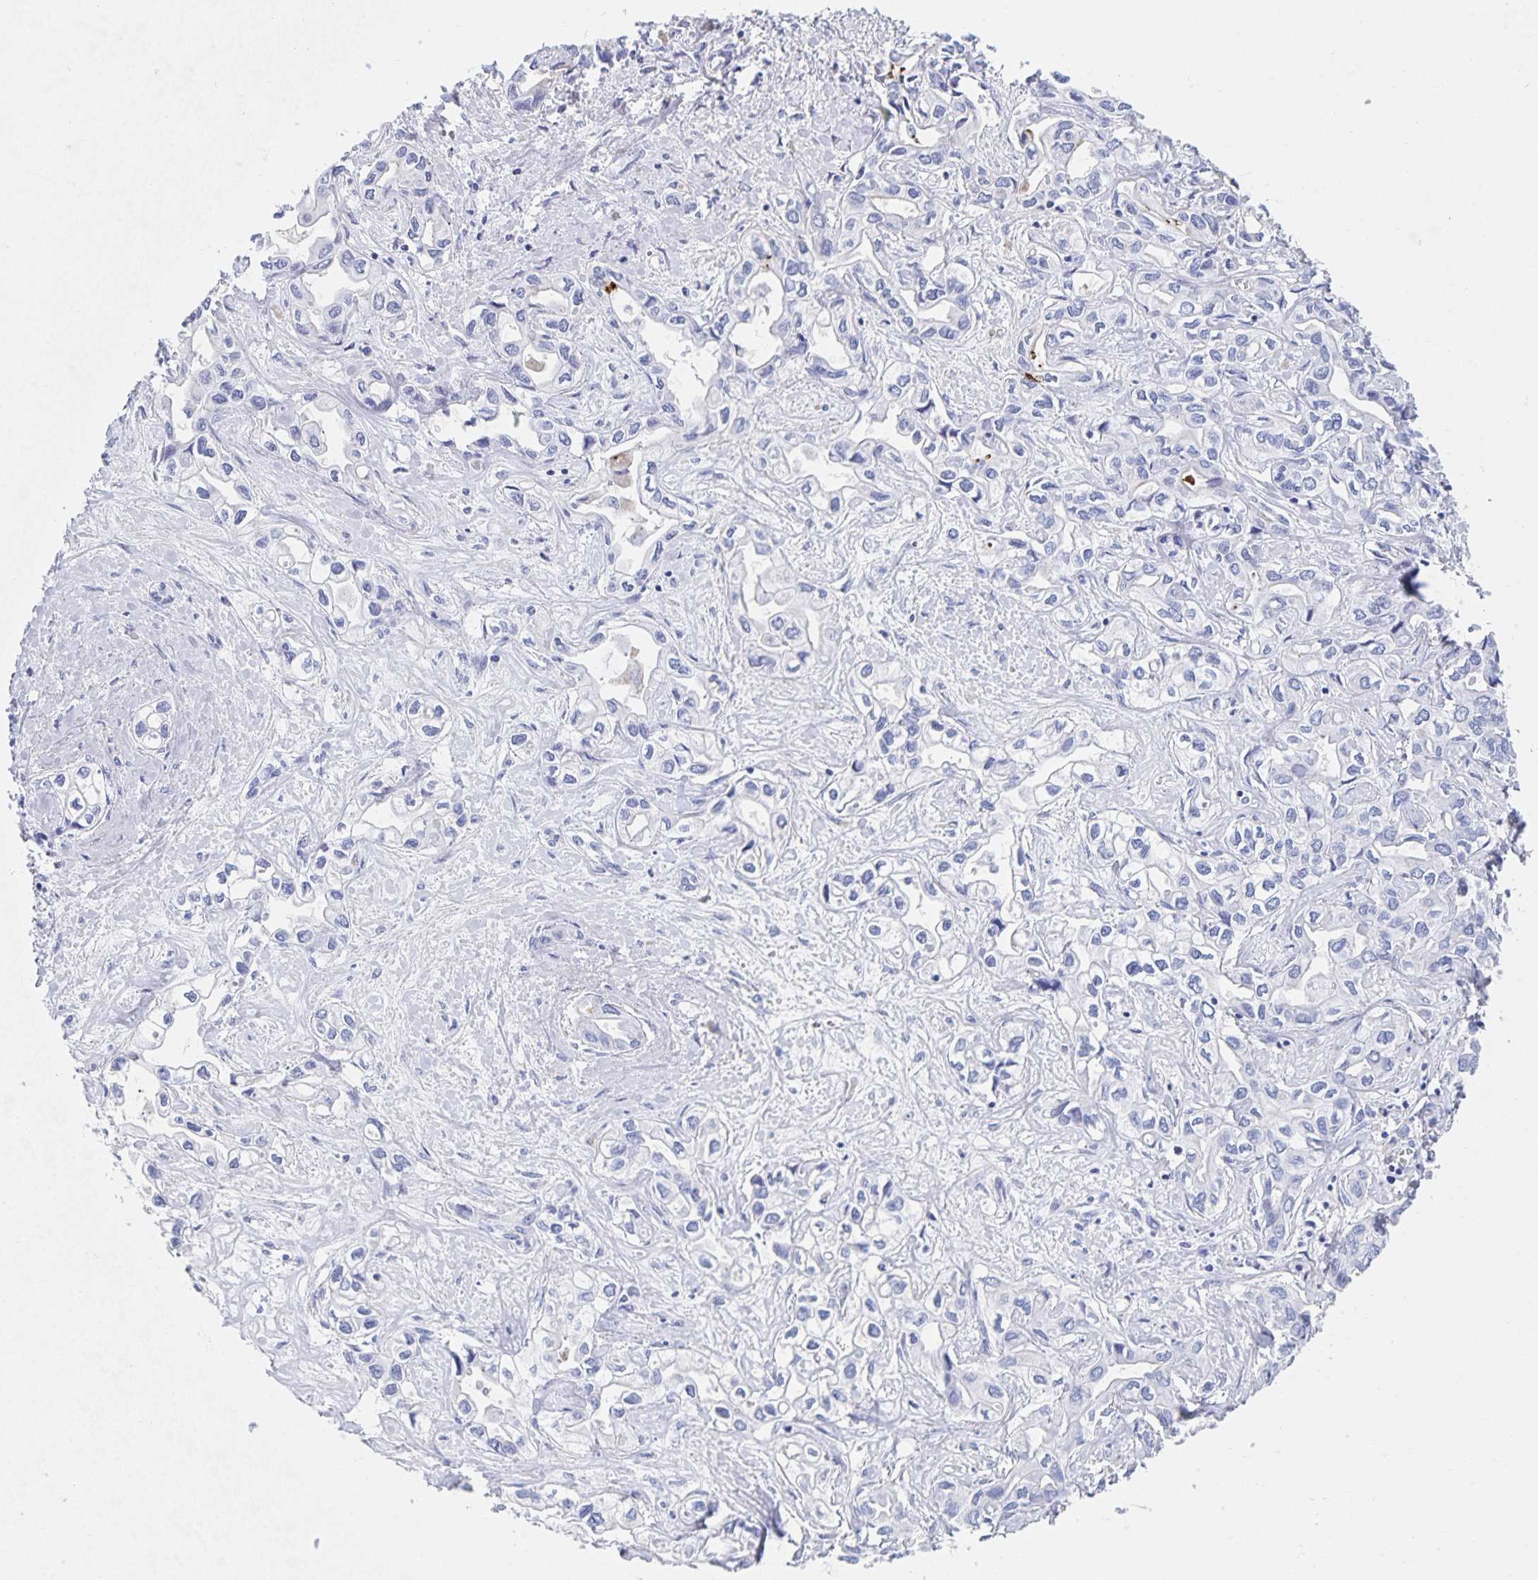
{"staining": {"intensity": "negative", "quantity": "none", "location": "none"}, "tissue": "liver cancer", "cell_type": "Tumor cells", "image_type": "cancer", "snomed": [{"axis": "morphology", "description": "Cholangiocarcinoma"}, {"axis": "topography", "description": "Liver"}], "caption": "IHC photomicrograph of neoplastic tissue: liver cholangiocarcinoma stained with DAB (3,3'-diaminobenzidine) displays no significant protein staining in tumor cells.", "gene": "DMBT1", "patient": {"sex": "female", "age": 64}}